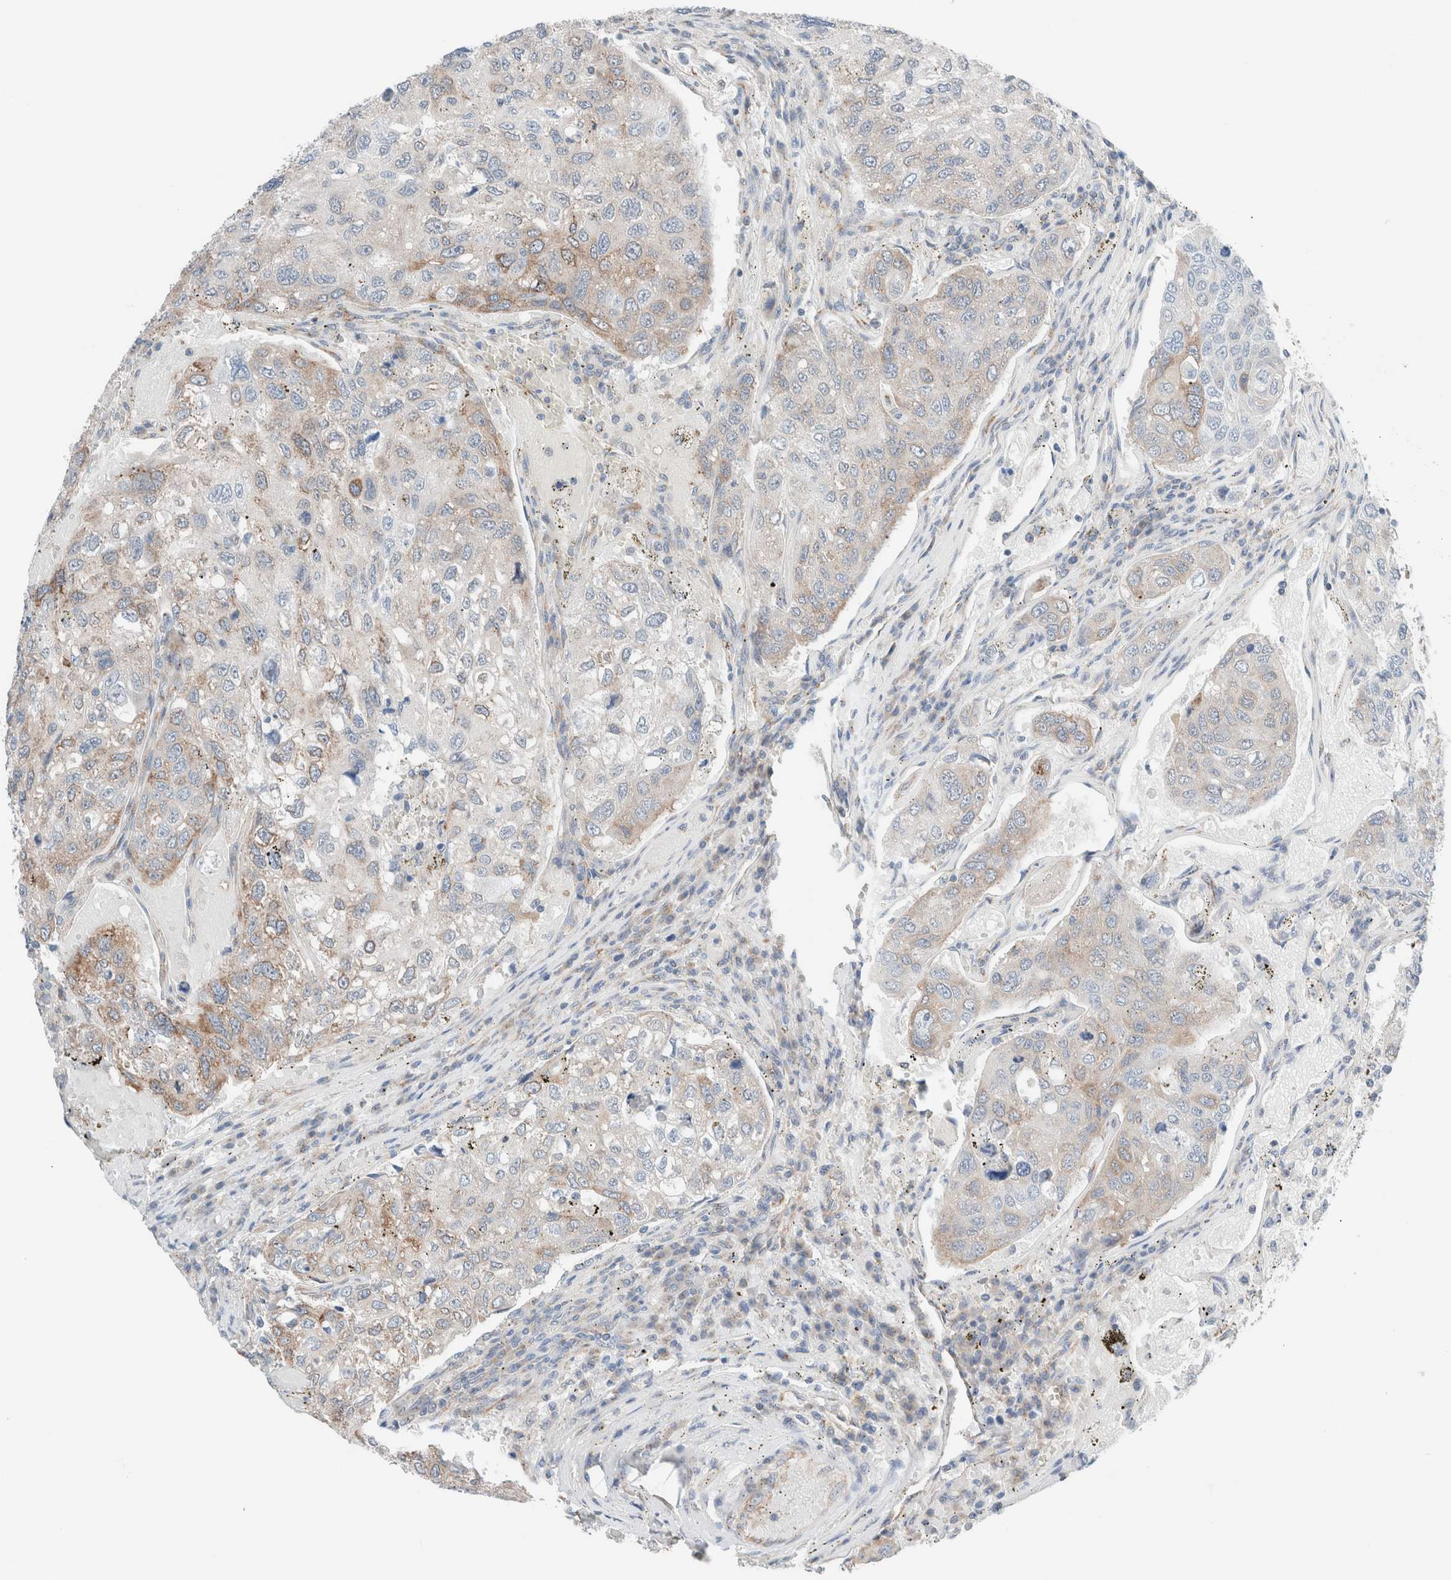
{"staining": {"intensity": "moderate", "quantity": "<25%", "location": "cytoplasmic/membranous"}, "tissue": "urothelial cancer", "cell_type": "Tumor cells", "image_type": "cancer", "snomed": [{"axis": "morphology", "description": "Urothelial carcinoma, High grade"}, {"axis": "topography", "description": "Lymph node"}, {"axis": "topography", "description": "Urinary bladder"}], "caption": "A low amount of moderate cytoplasmic/membranous staining is seen in approximately <25% of tumor cells in urothelial cancer tissue.", "gene": "CASC3", "patient": {"sex": "male", "age": 51}}